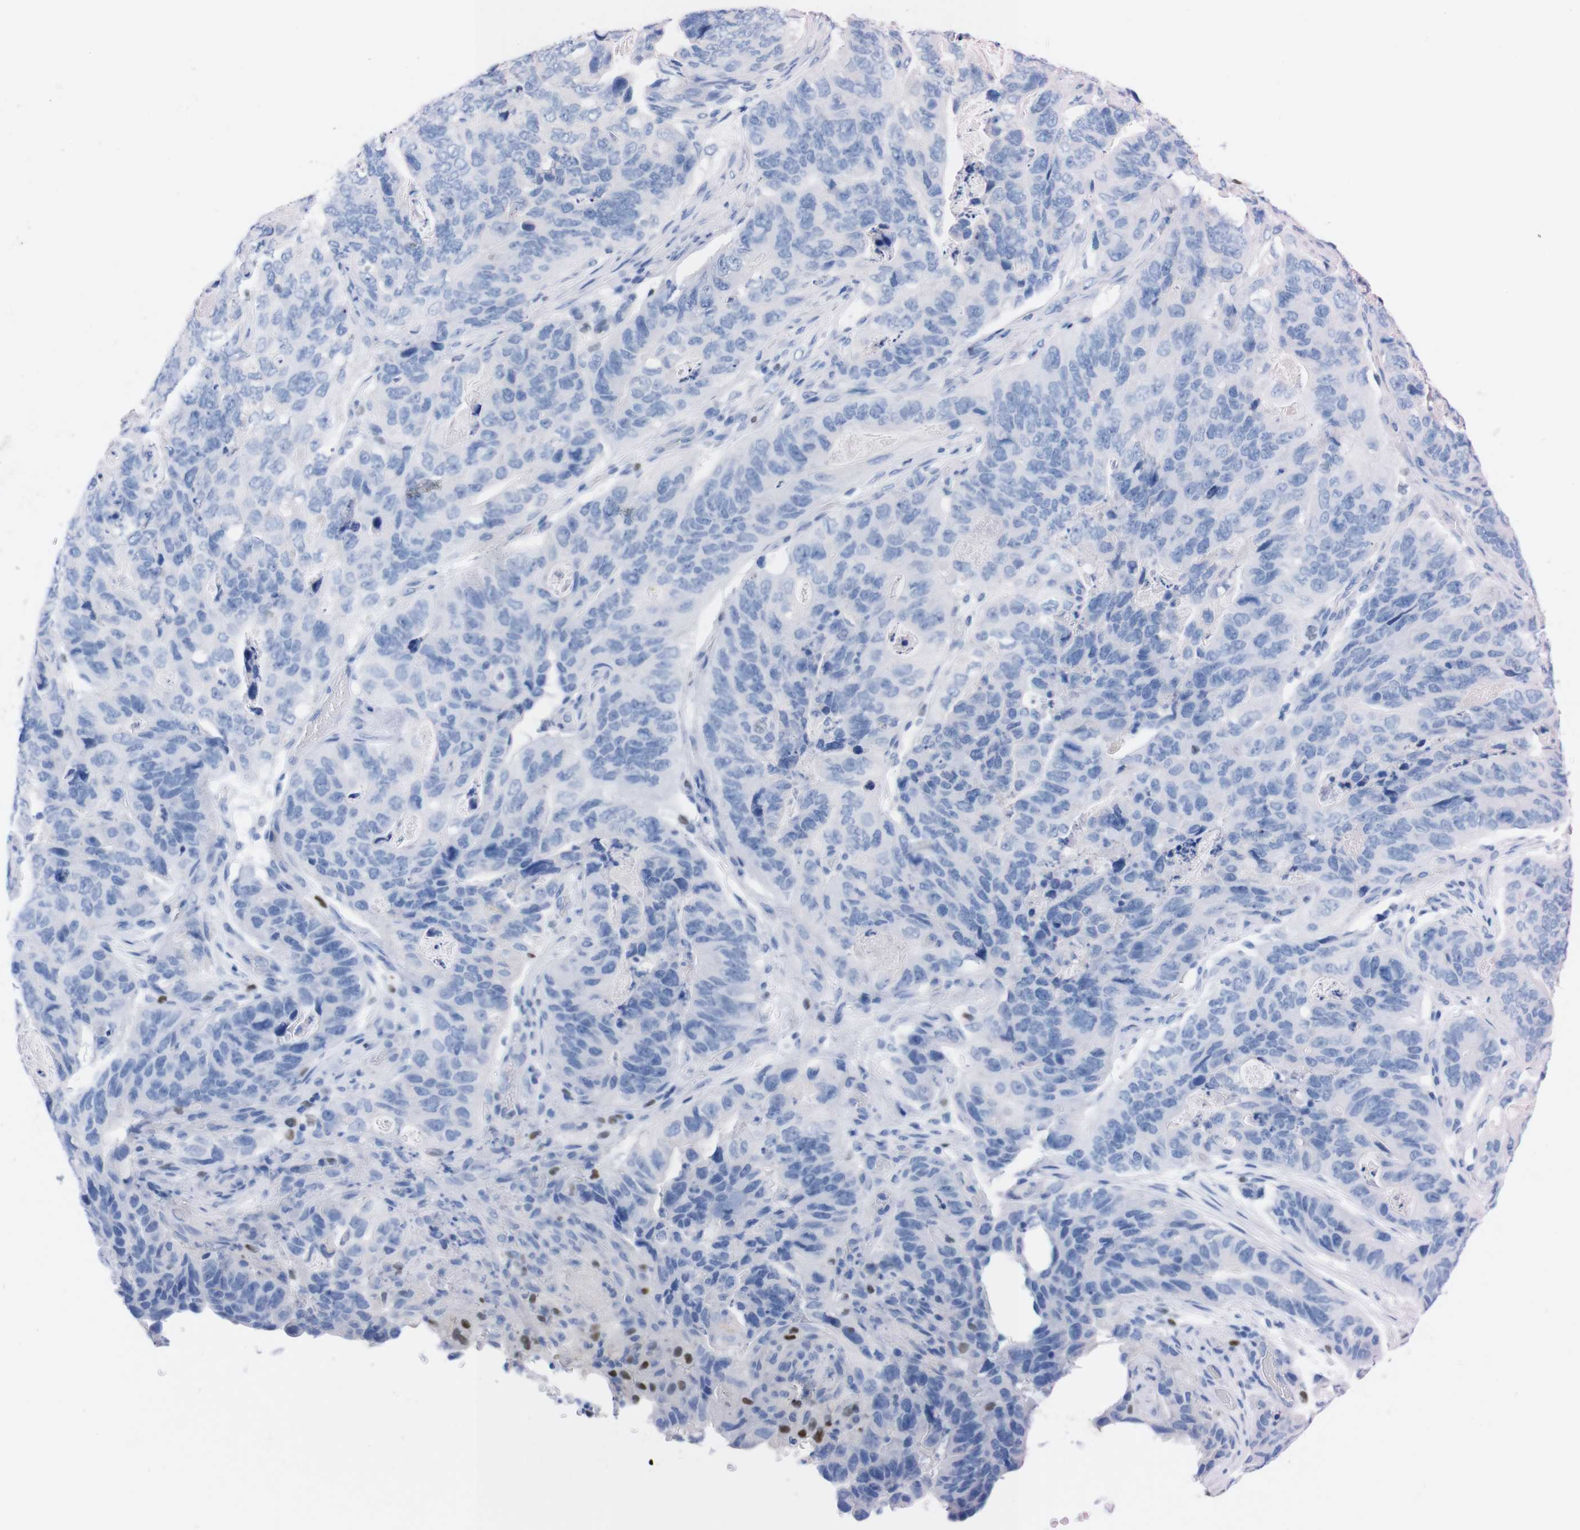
{"staining": {"intensity": "negative", "quantity": "none", "location": "none"}, "tissue": "stomach cancer", "cell_type": "Tumor cells", "image_type": "cancer", "snomed": [{"axis": "morphology", "description": "Adenocarcinoma, NOS"}, {"axis": "topography", "description": "Stomach"}], "caption": "Immunohistochemistry (IHC) of adenocarcinoma (stomach) reveals no staining in tumor cells. (Brightfield microscopy of DAB (3,3'-diaminobenzidine) immunohistochemistry (IHC) at high magnification).", "gene": "P2RY12", "patient": {"sex": "female", "age": 89}}